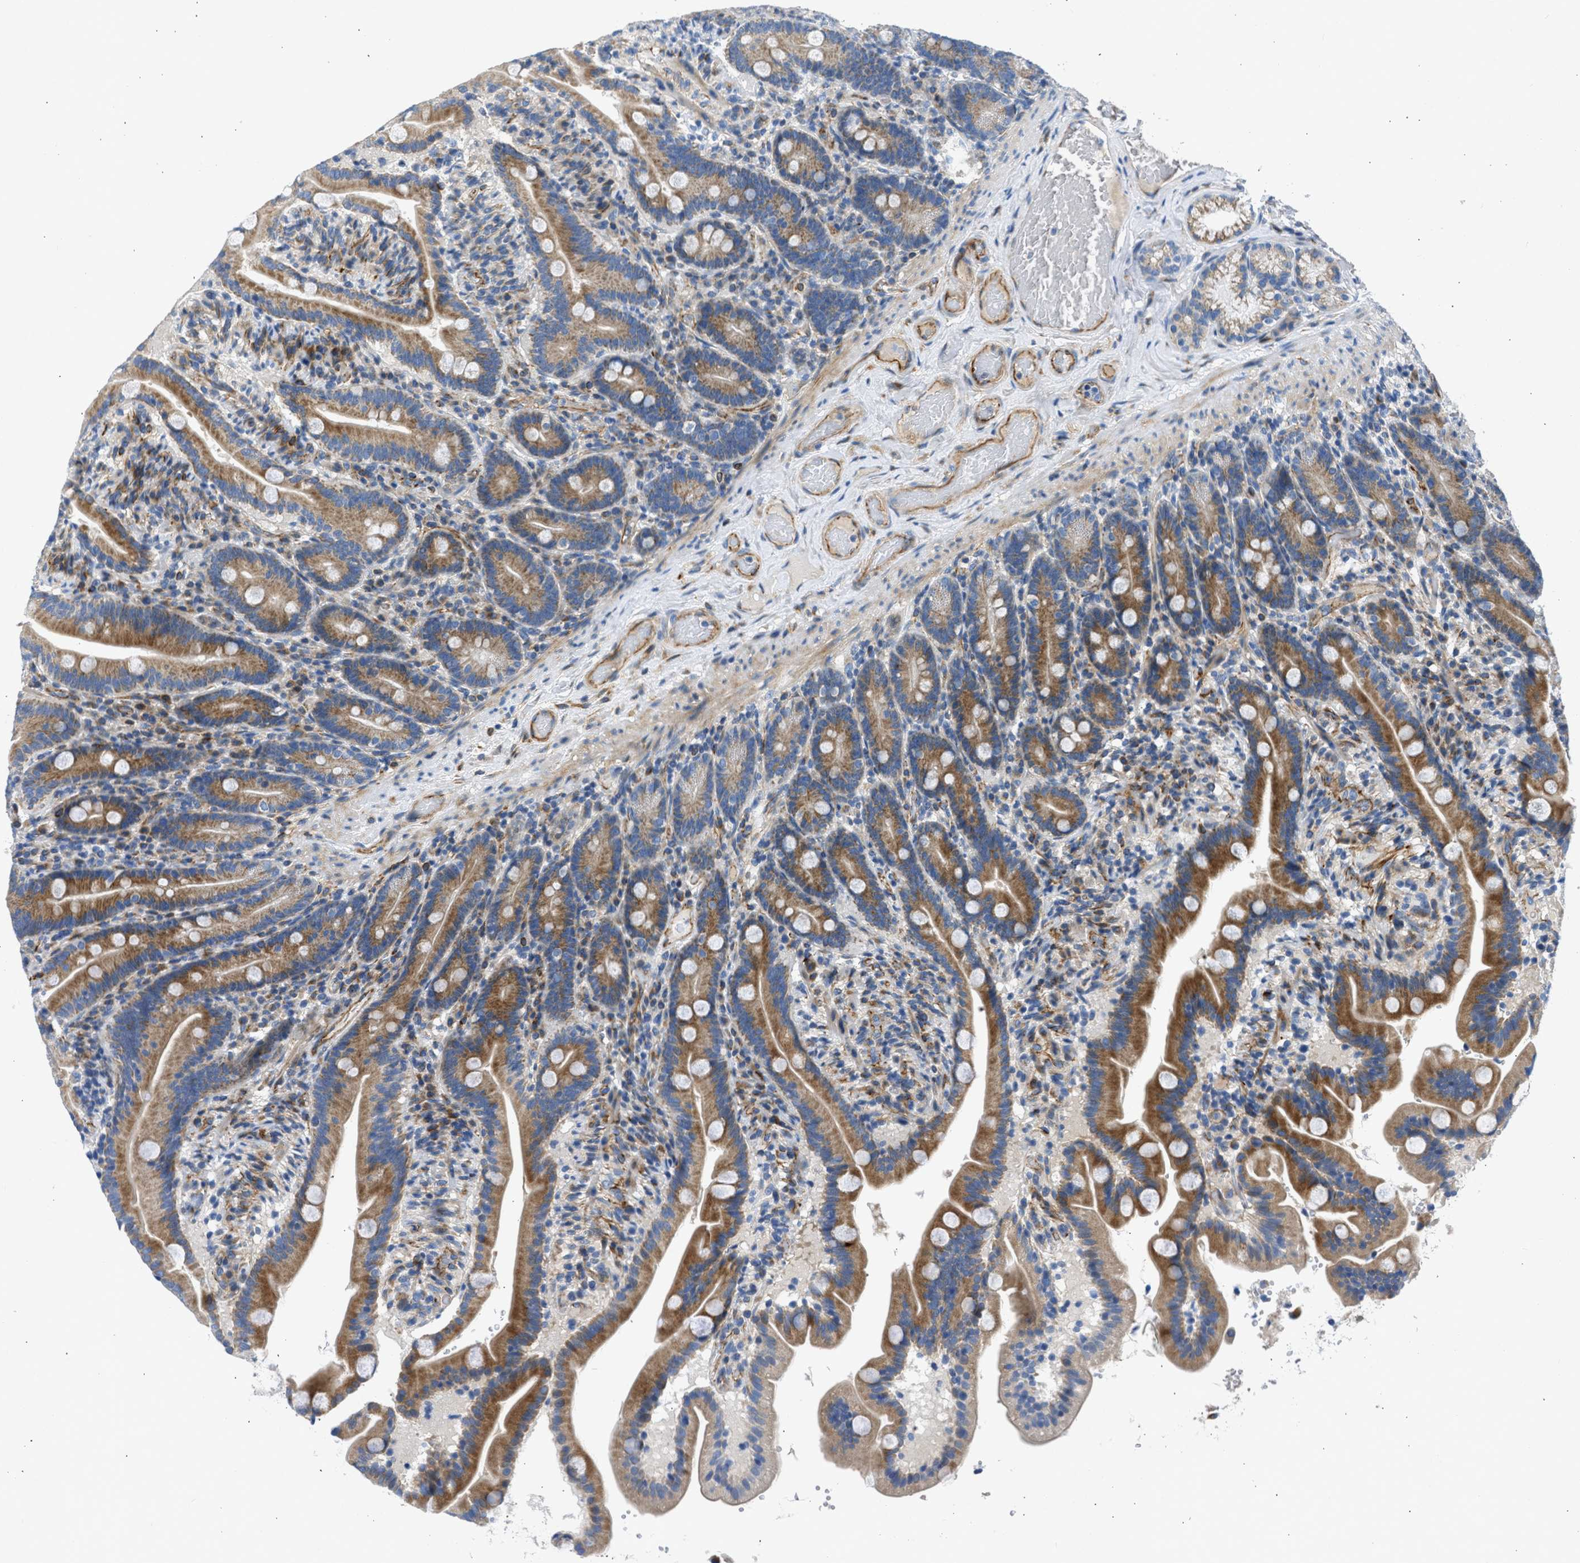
{"staining": {"intensity": "moderate", "quantity": ">75%", "location": "cytoplasmic/membranous"}, "tissue": "duodenum", "cell_type": "Glandular cells", "image_type": "normal", "snomed": [{"axis": "morphology", "description": "Normal tissue, NOS"}, {"axis": "topography", "description": "Duodenum"}], "caption": "This micrograph exhibits IHC staining of benign human duodenum, with medium moderate cytoplasmic/membranous staining in about >75% of glandular cells.", "gene": "ULK4", "patient": {"sex": "male", "age": 54}}